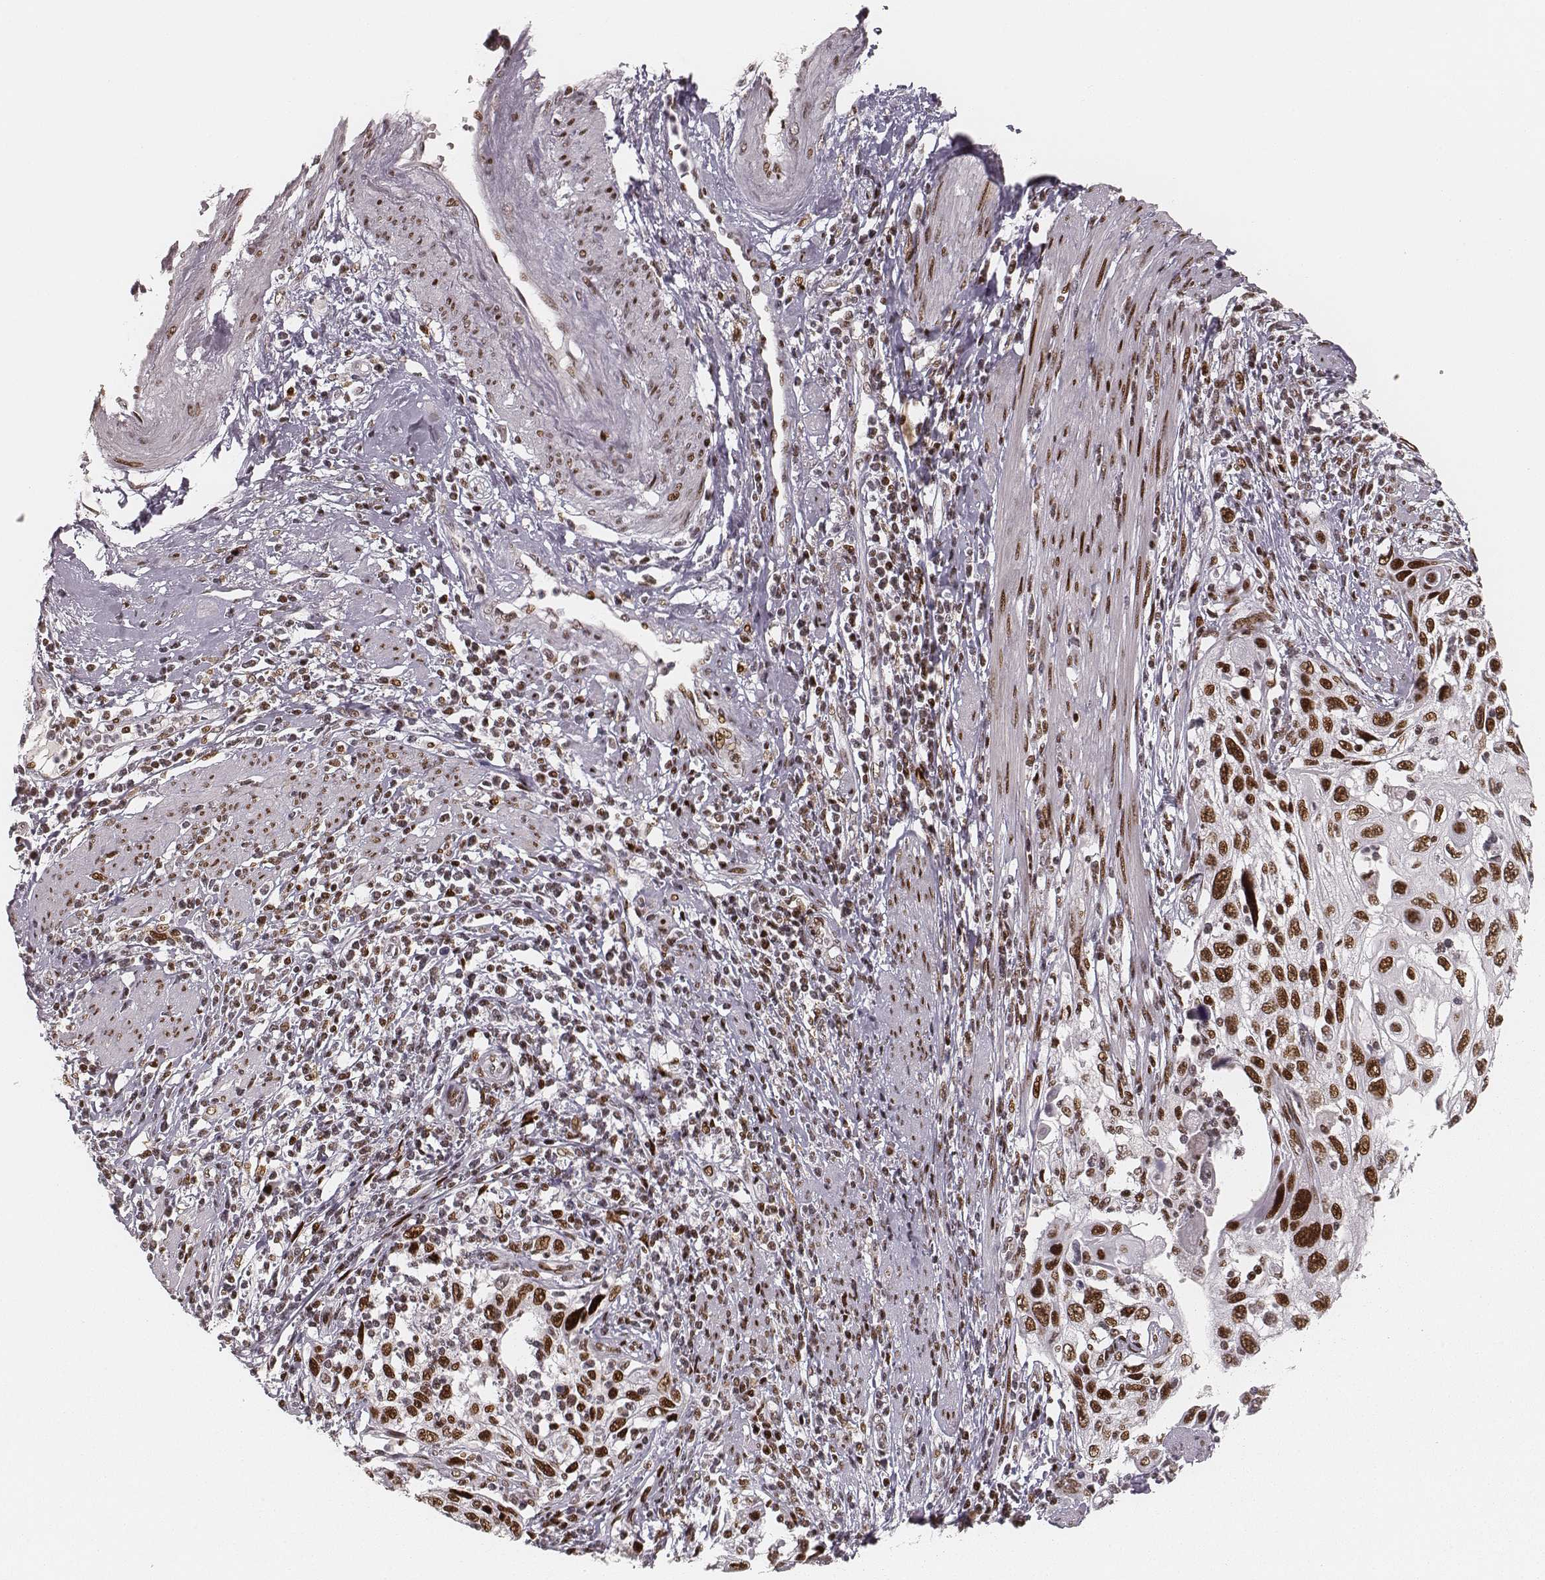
{"staining": {"intensity": "strong", "quantity": ">75%", "location": "nuclear"}, "tissue": "cervical cancer", "cell_type": "Tumor cells", "image_type": "cancer", "snomed": [{"axis": "morphology", "description": "Squamous cell carcinoma, NOS"}, {"axis": "topography", "description": "Cervix"}], "caption": "About >75% of tumor cells in cervical cancer (squamous cell carcinoma) display strong nuclear protein positivity as visualized by brown immunohistochemical staining.", "gene": "HNRNPC", "patient": {"sex": "female", "age": 70}}